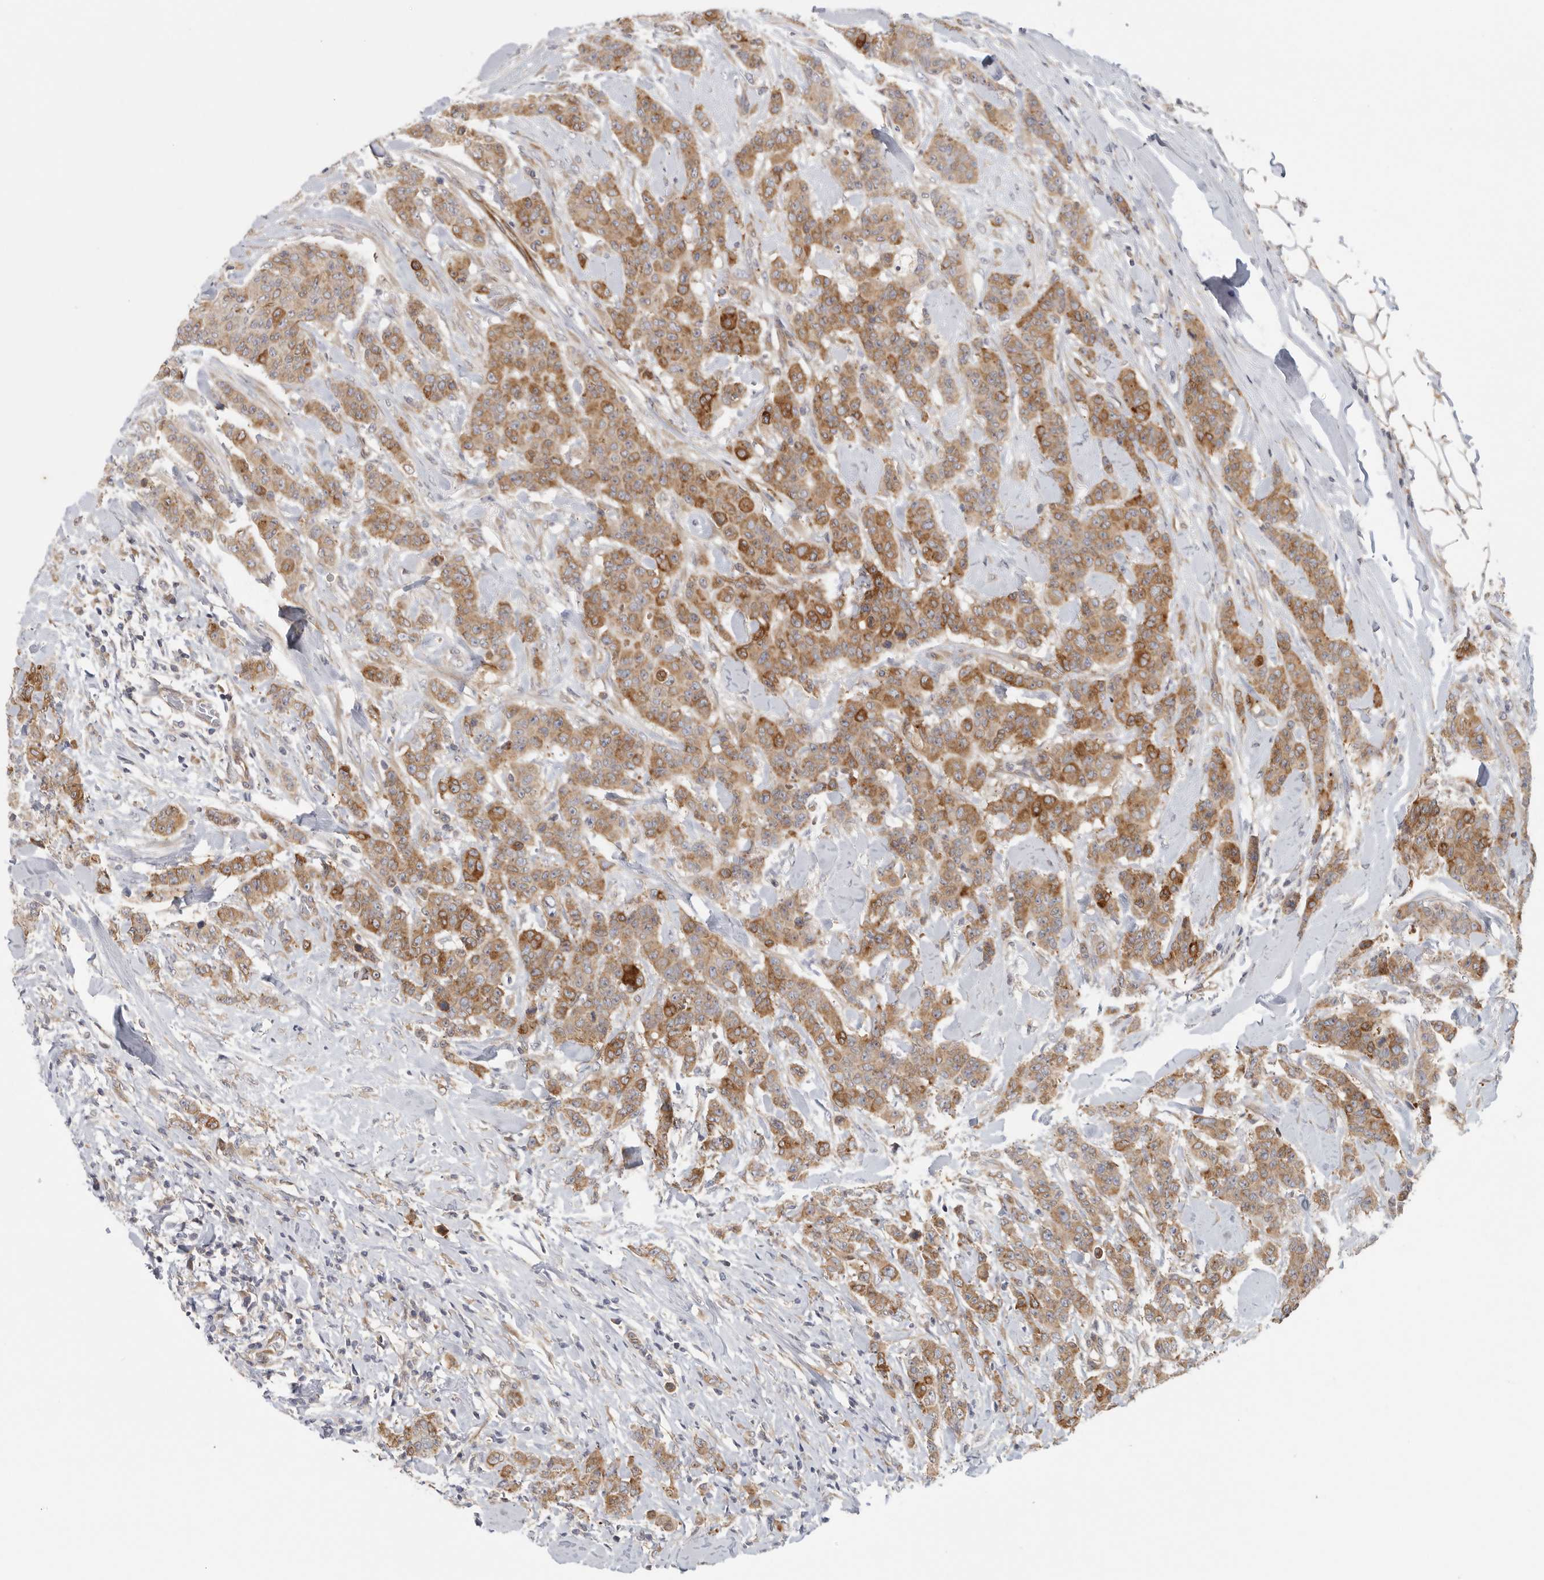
{"staining": {"intensity": "moderate", "quantity": ">75%", "location": "cytoplasmic/membranous"}, "tissue": "breast cancer", "cell_type": "Tumor cells", "image_type": "cancer", "snomed": [{"axis": "morphology", "description": "Duct carcinoma"}, {"axis": "topography", "description": "Breast"}], "caption": "A photomicrograph of human breast cancer (infiltrating ductal carcinoma) stained for a protein displays moderate cytoplasmic/membranous brown staining in tumor cells. (DAB (3,3'-diaminobenzidine) = brown stain, brightfield microscopy at high magnification).", "gene": "BCAP29", "patient": {"sex": "female", "age": 40}}